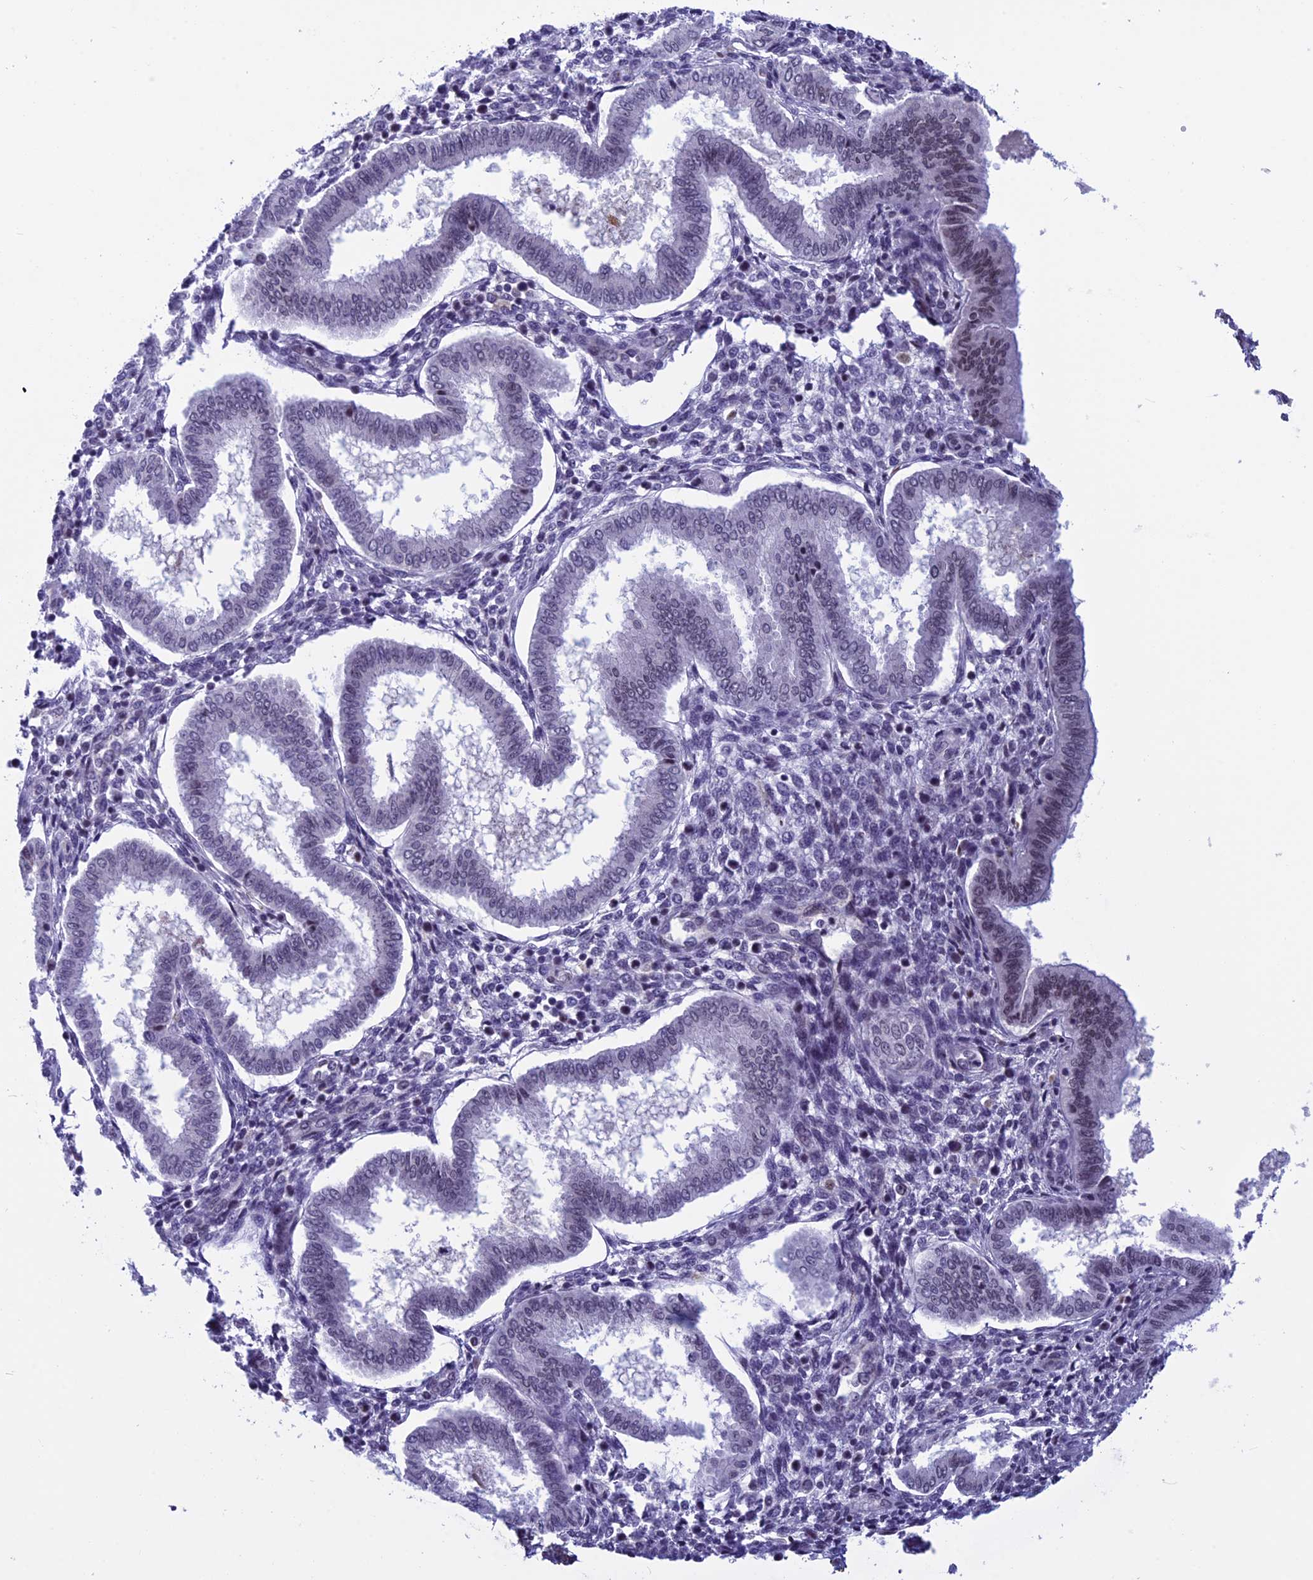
{"staining": {"intensity": "negative", "quantity": "none", "location": "none"}, "tissue": "endometrium", "cell_type": "Cells in endometrial stroma", "image_type": "normal", "snomed": [{"axis": "morphology", "description": "Normal tissue, NOS"}, {"axis": "topography", "description": "Endometrium"}], "caption": "The photomicrograph exhibits no staining of cells in endometrial stroma in benign endometrium.", "gene": "NIPBL", "patient": {"sex": "female", "age": 24}}